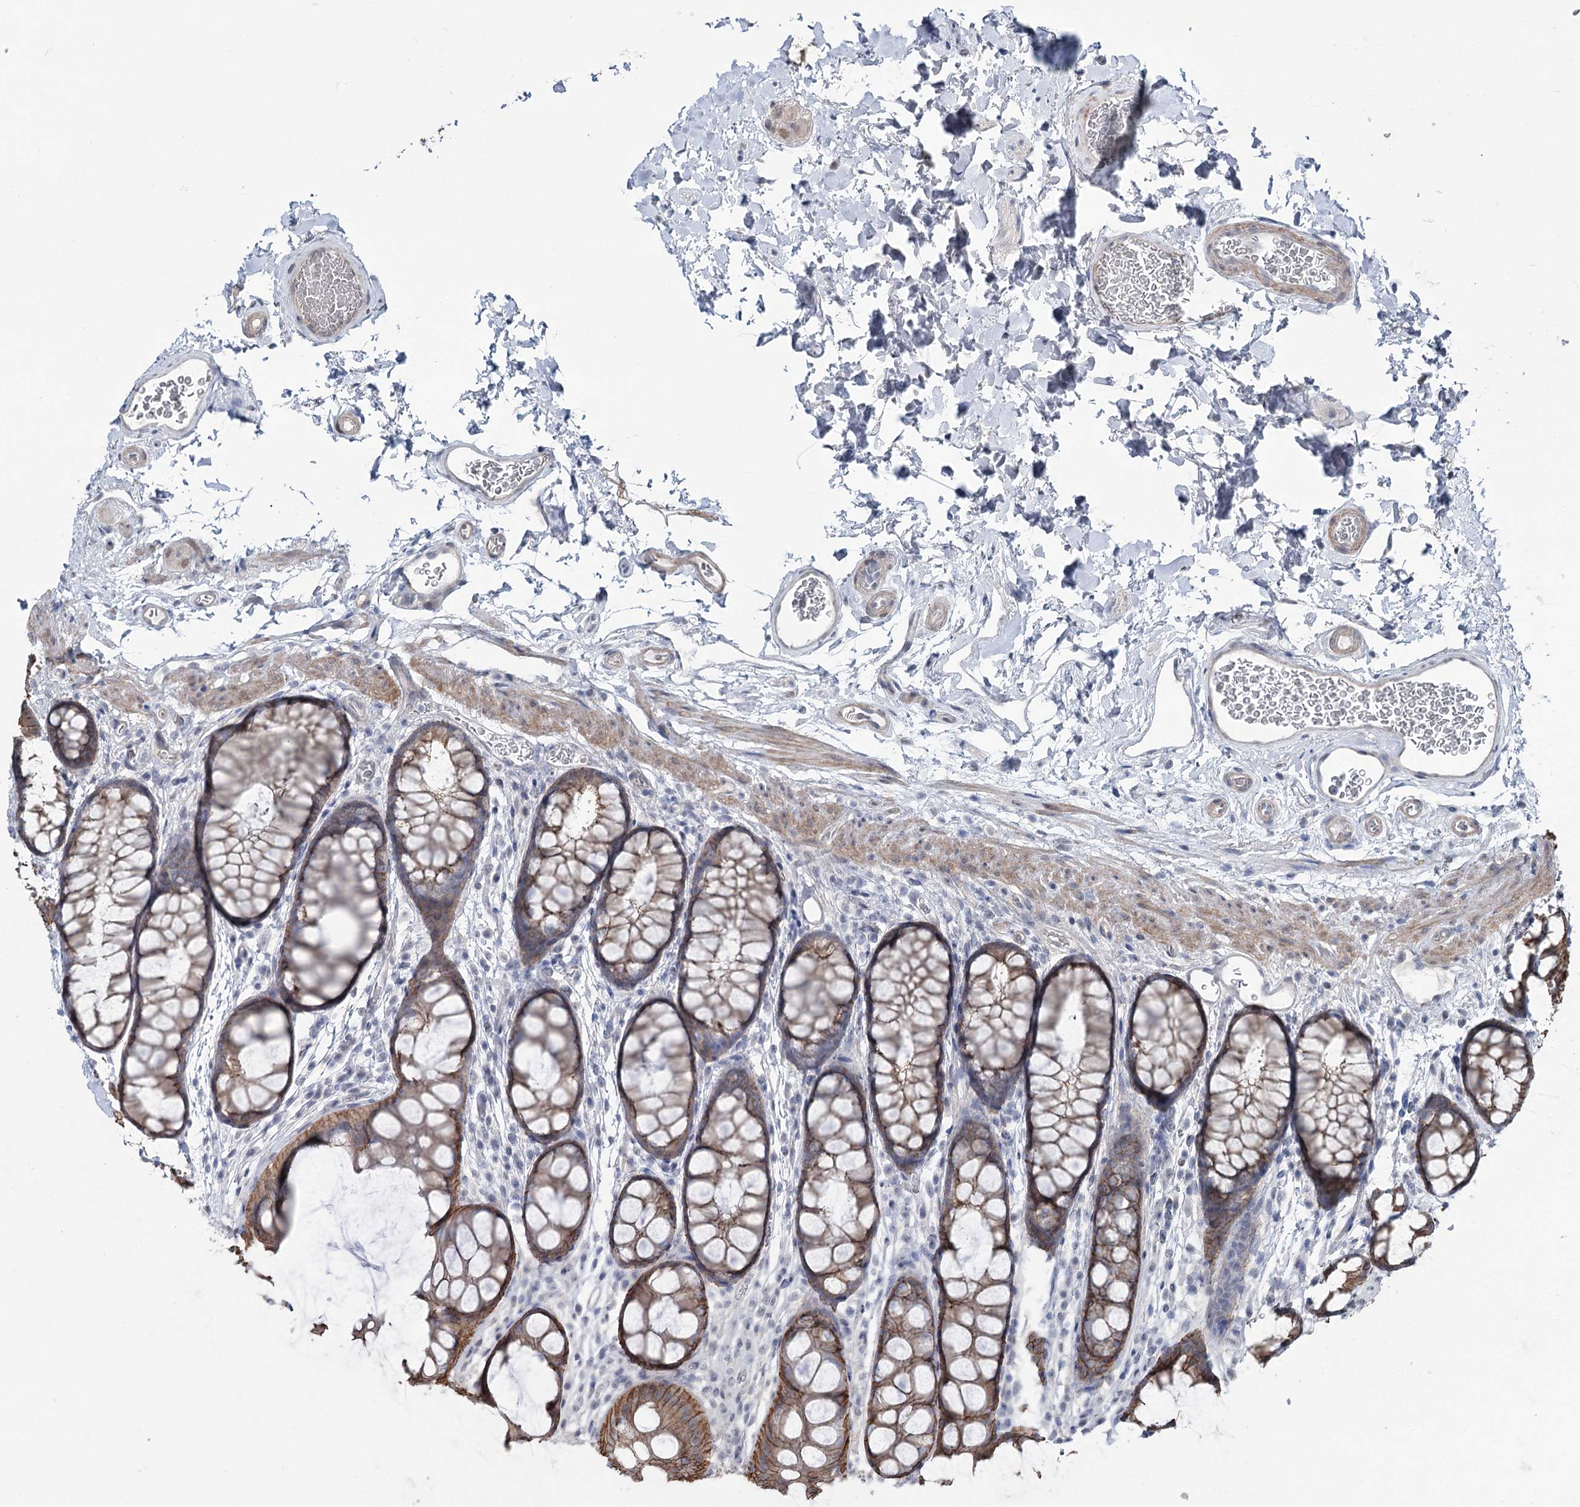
{"staining": {"intensity": "negative", "quantity": "none", "location": "none"}, "tissue": "colon", "cell_type": "Endothelial cells", "image_type": "normal", "snomed": [{"axis": "morphology", "description": "Normal tissue, NOS"}, {"axis": "topography", "description": "Colon"}], "caption": "IHC histopathology image of benign colon stained for a protein (brown), which shows no positivity in endothelial cells. Nuclei are stained in blue.", "gene": "FAM120B", "patient": {"sex": "female", "age": 82}}